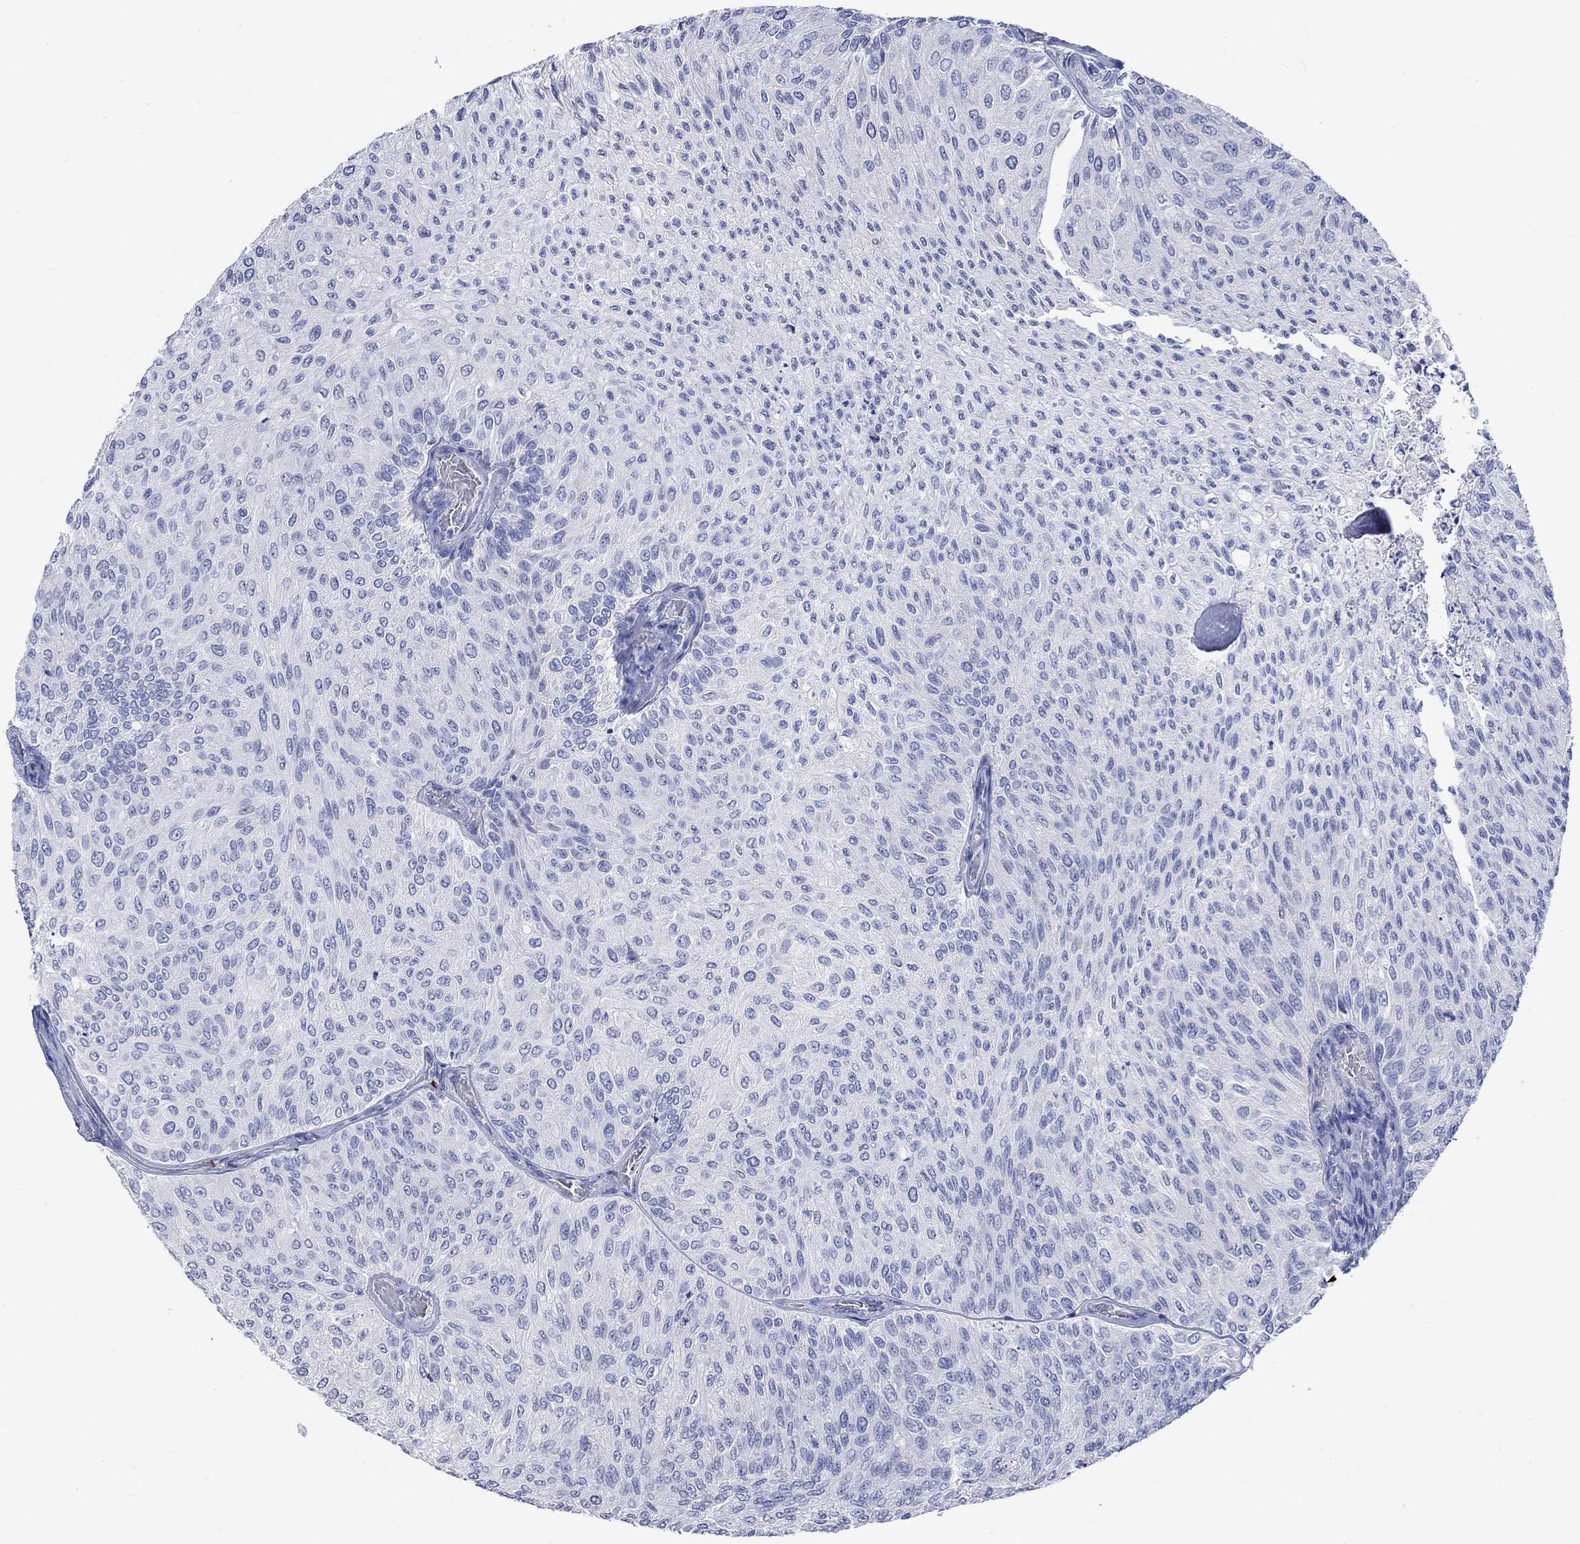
{"staining": {"intensity": "negative", "quantity": "none", "location": "none"}, "tissue": "urothelial cancer", "cell_type": "Tumor cells", "image_type": "cancer", "snomed": [{"axis": "morphology", "description": "Urothelial carcinoma, Low grade"}, {"axis": "topography", "description": "Urinary bladder"}], "caption": "IHC micrograph of neoplastic tissue: human urothelial carcinoma (low-grade) stained with DAB reveals no significant protein positivity in tumor cells.", "gene": "P2RY6", "patient": {"sex": "male", "age": 78}}